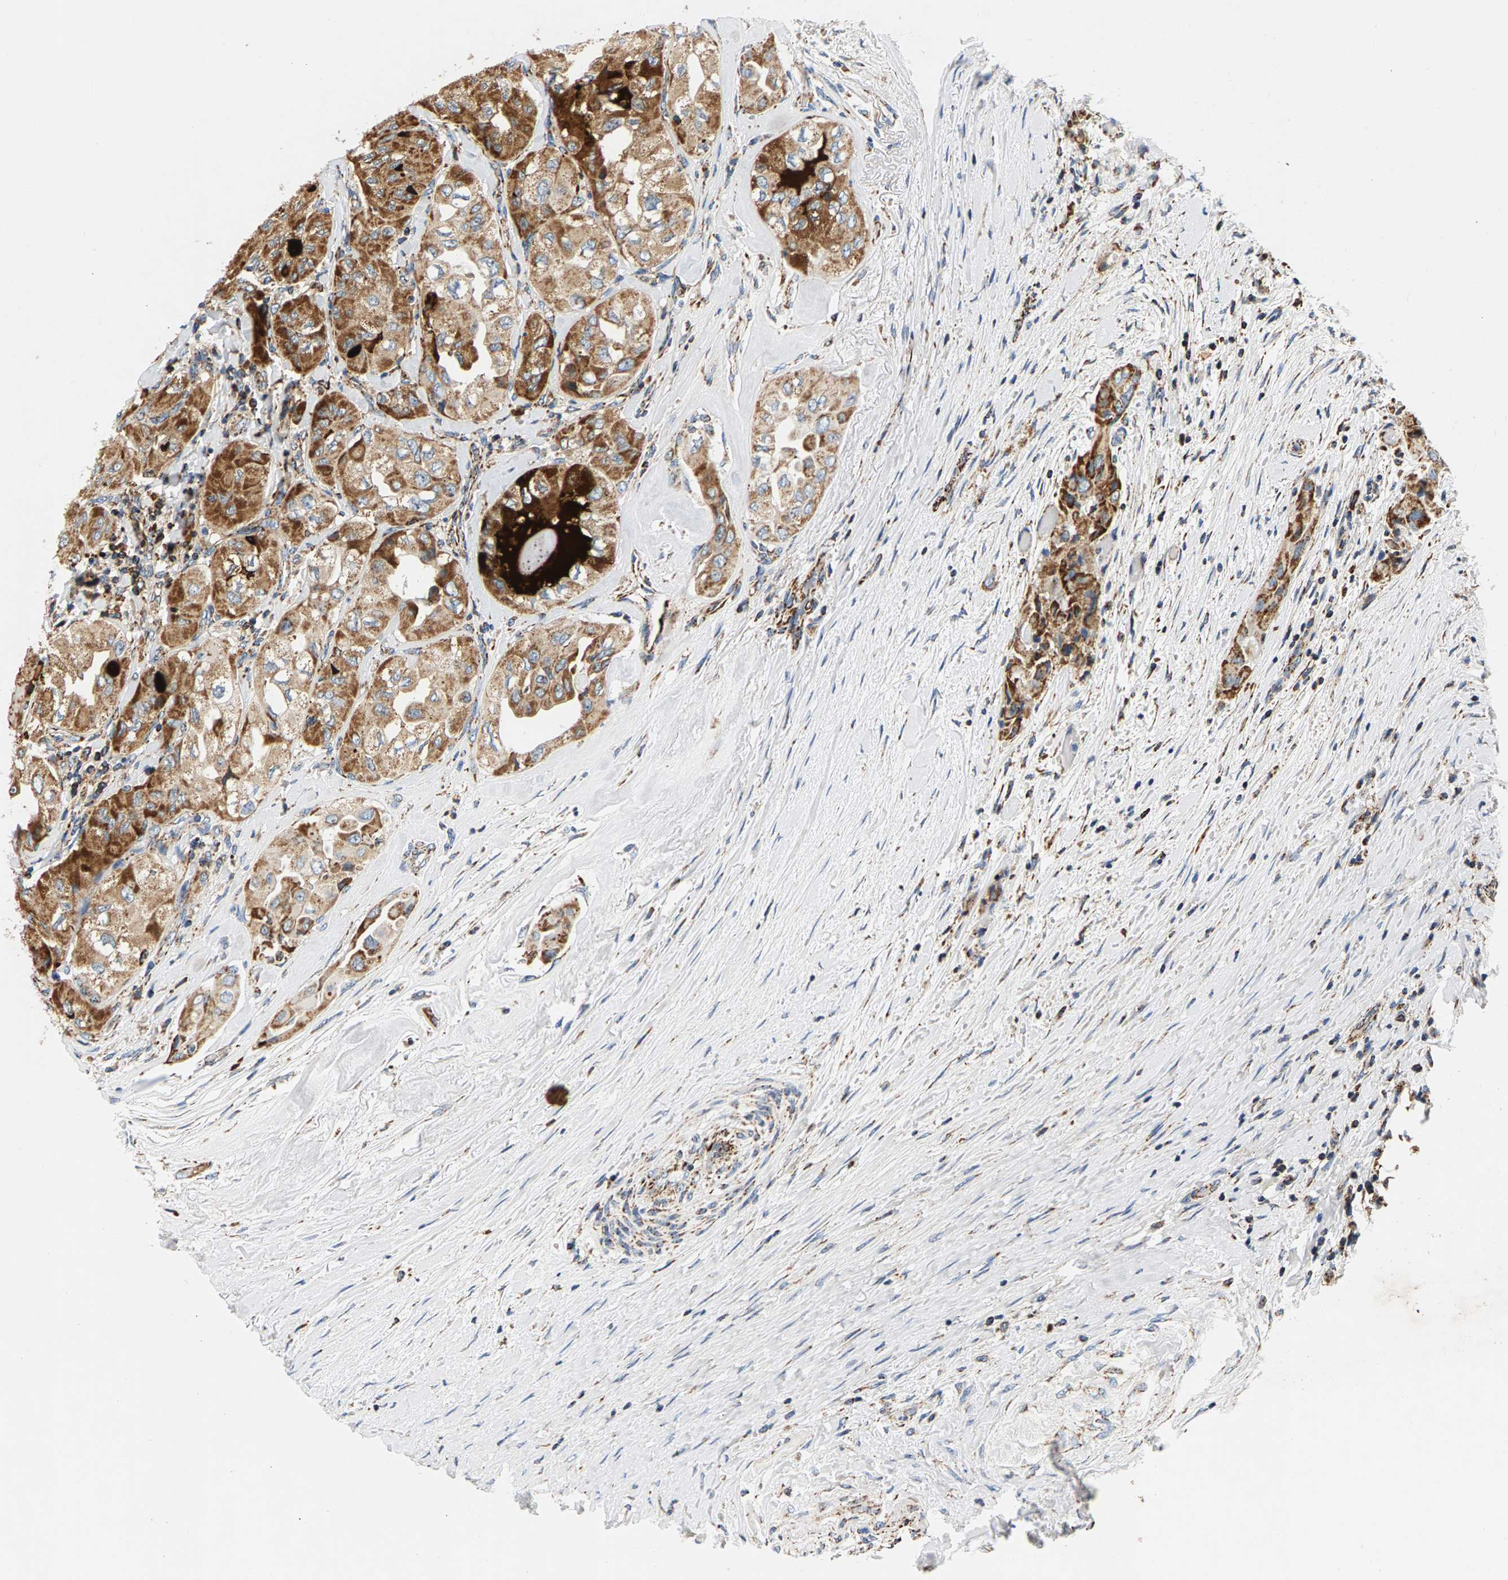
{"staining": {"intensity": "strong", "quantity": ">75%", "location": "cytoplasmic/membranous"}, "tissue": "thyroid cancer", "cell_type": "Tumor cells", "image_type": "cancer", "snomed": [{"axis": "morphology", "description": "Papillary adenocarcinoma, NOS"}, {"axis": "topography", "description": "Thyroid gland"}], "caption": "Tumor cells display high levels of strong cytoplasmic/membranous positivity in about >75% of cells in human papillary adenocarcinoma (thyroid).", "gene": "PDE1A", "patient": {"sex": "female", "age": 59}}